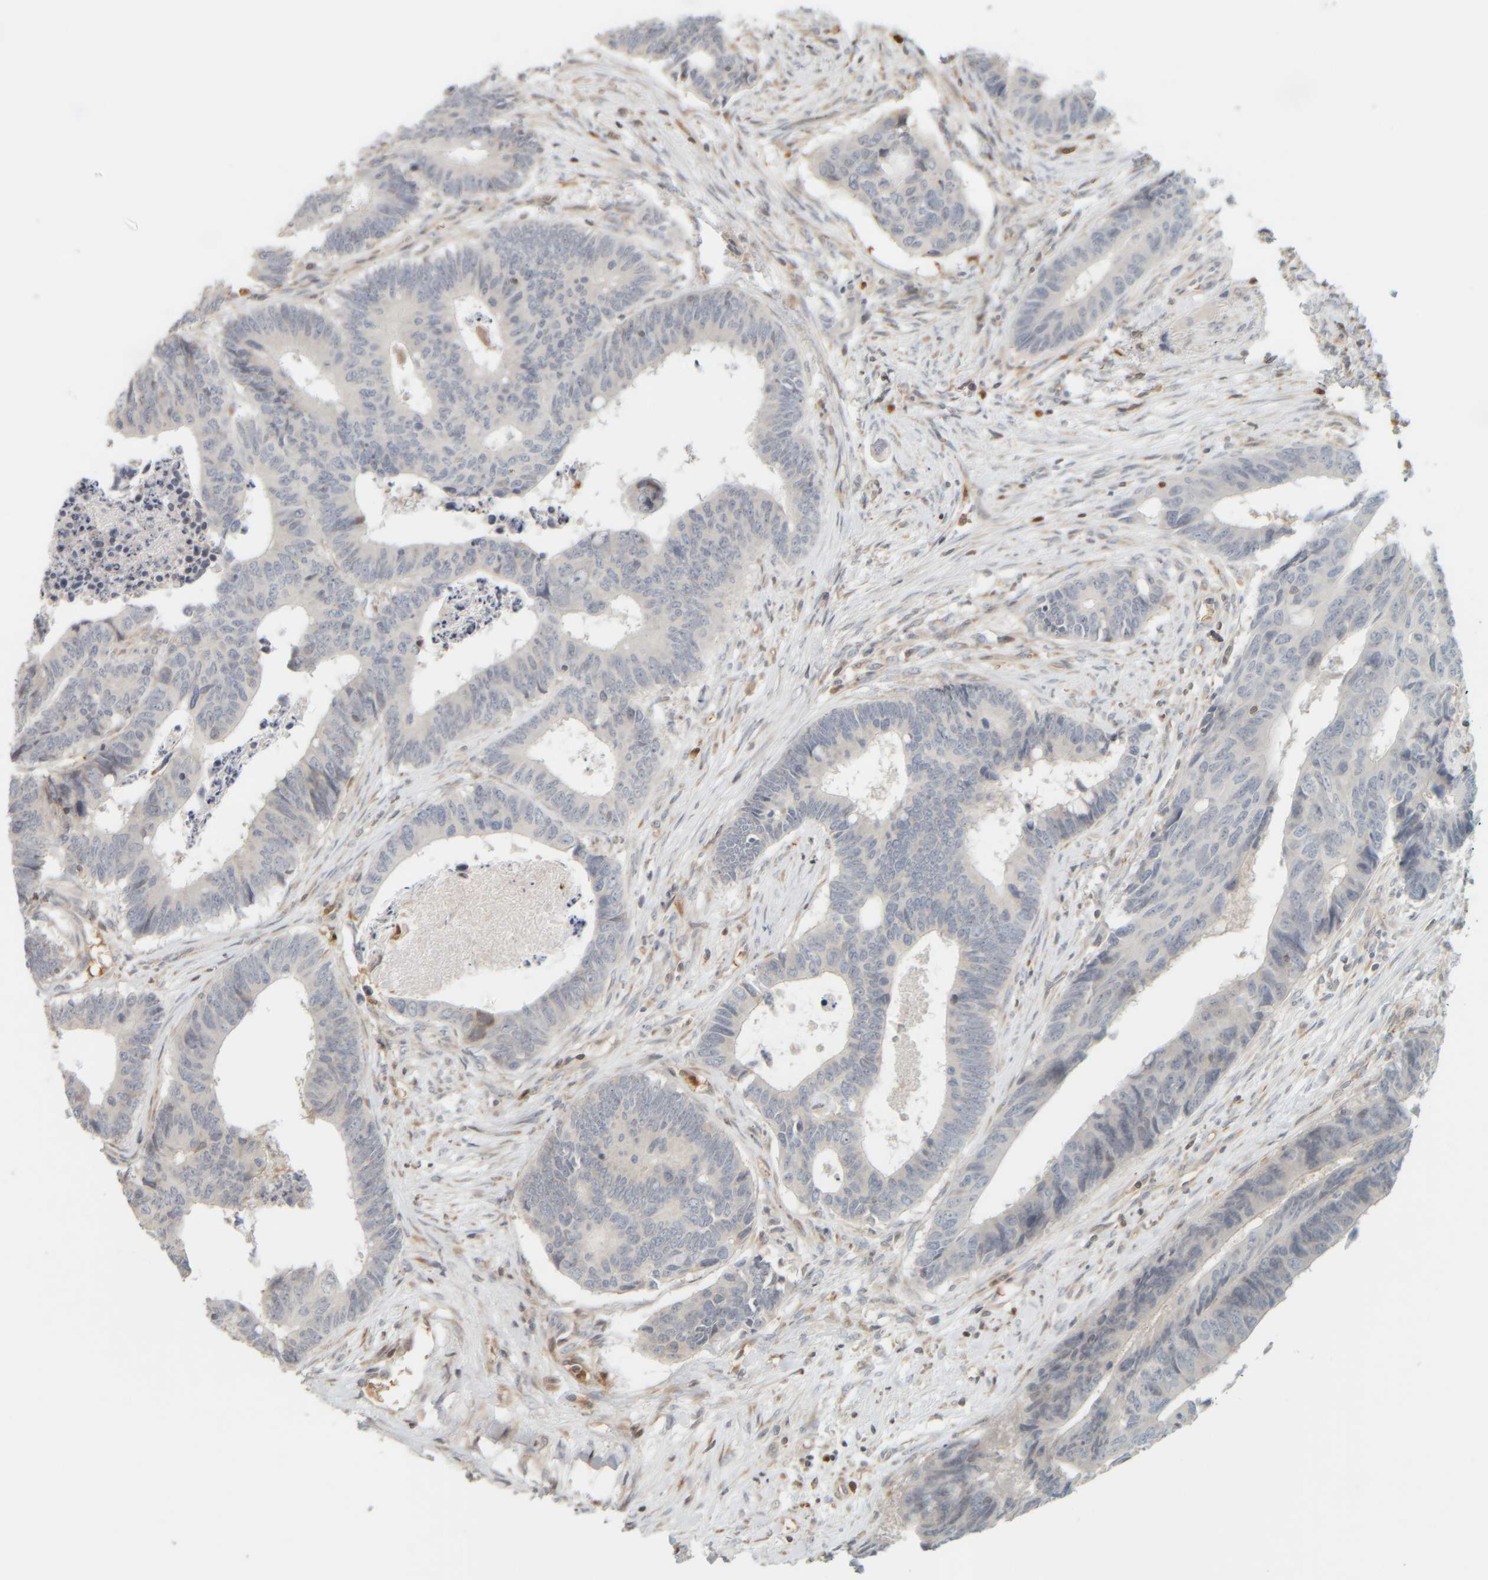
{"staining": {"intensity": "negative", "quantity": "none", "location": "none"}, "tissue": "colorectal cancer", "cell_type": "Tumor cells", "image_type": "cancer", "snomed": [{"axis": "morphology", "description": "Adenocarcinoma, NOS"}, {"axis": "topography", "description": "Rectum"}], "caption": "The histopathology image demonstrates no significant positivity in tumor cells of colorectal cancer (adenocarcinoma).", "gene": "PTGES3L-AARSD1", "patient": {"sex": "male", "age": 84}}